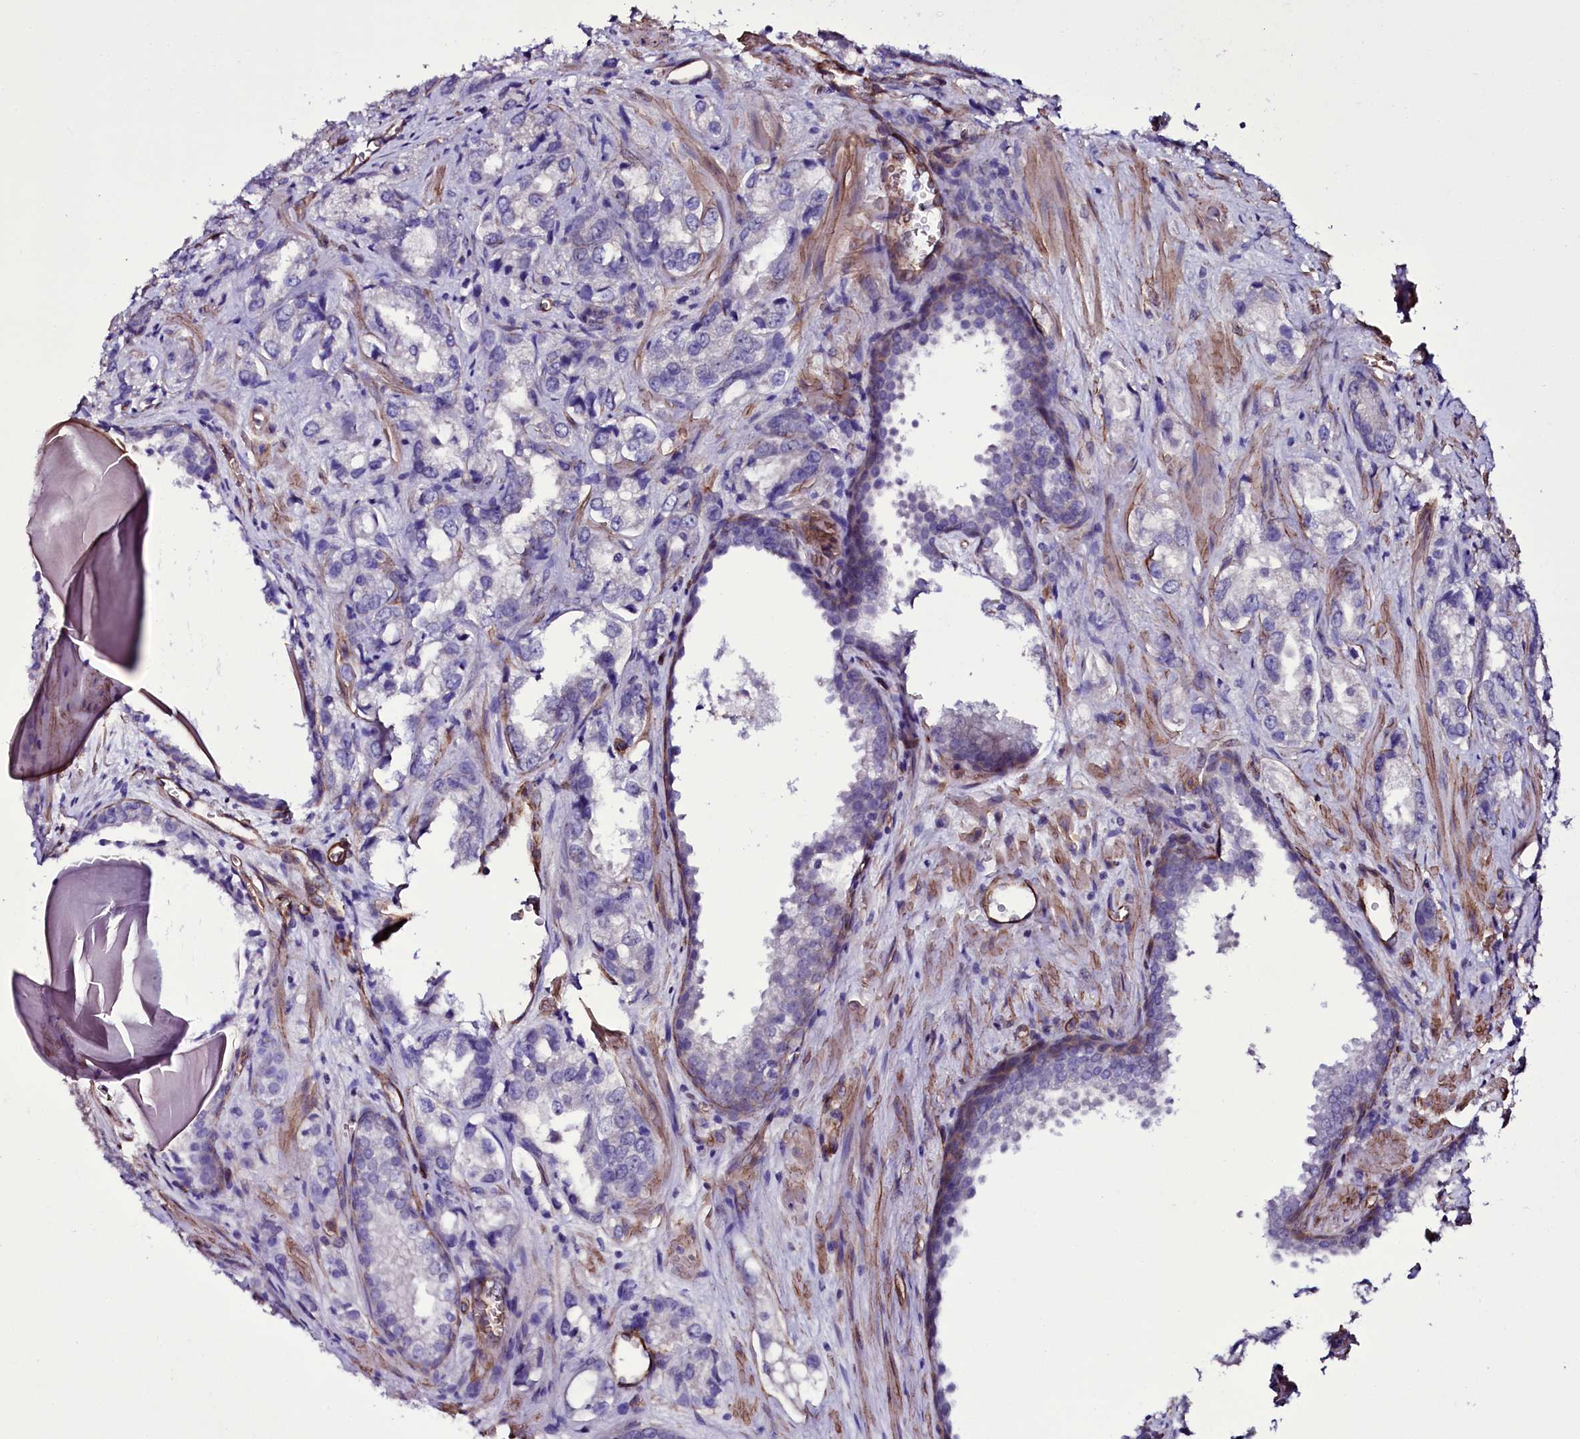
{"staining": {"intensity": "negative", "quantity": "none", "location": "none"}, "tissue": "prostate cancer", "cell_type": "Tumor cells", "image_type": "cancer", "snomed": [{"axis": "morphology", "description": "Adenocarcinoma, Low grade"}, {"axis": "topography", "description": "Prostate"}], "caption": "Immunohistochemistry image of neoplastic tissue: adenocarcinoma (low-grade) (prostate) stained with DAB (3,3'-diaminobenzidine) demonstrates no significant protein staining in tumor cells.", "gene": "MEX3C", "patient": {"sex": "male", "age": 47}}